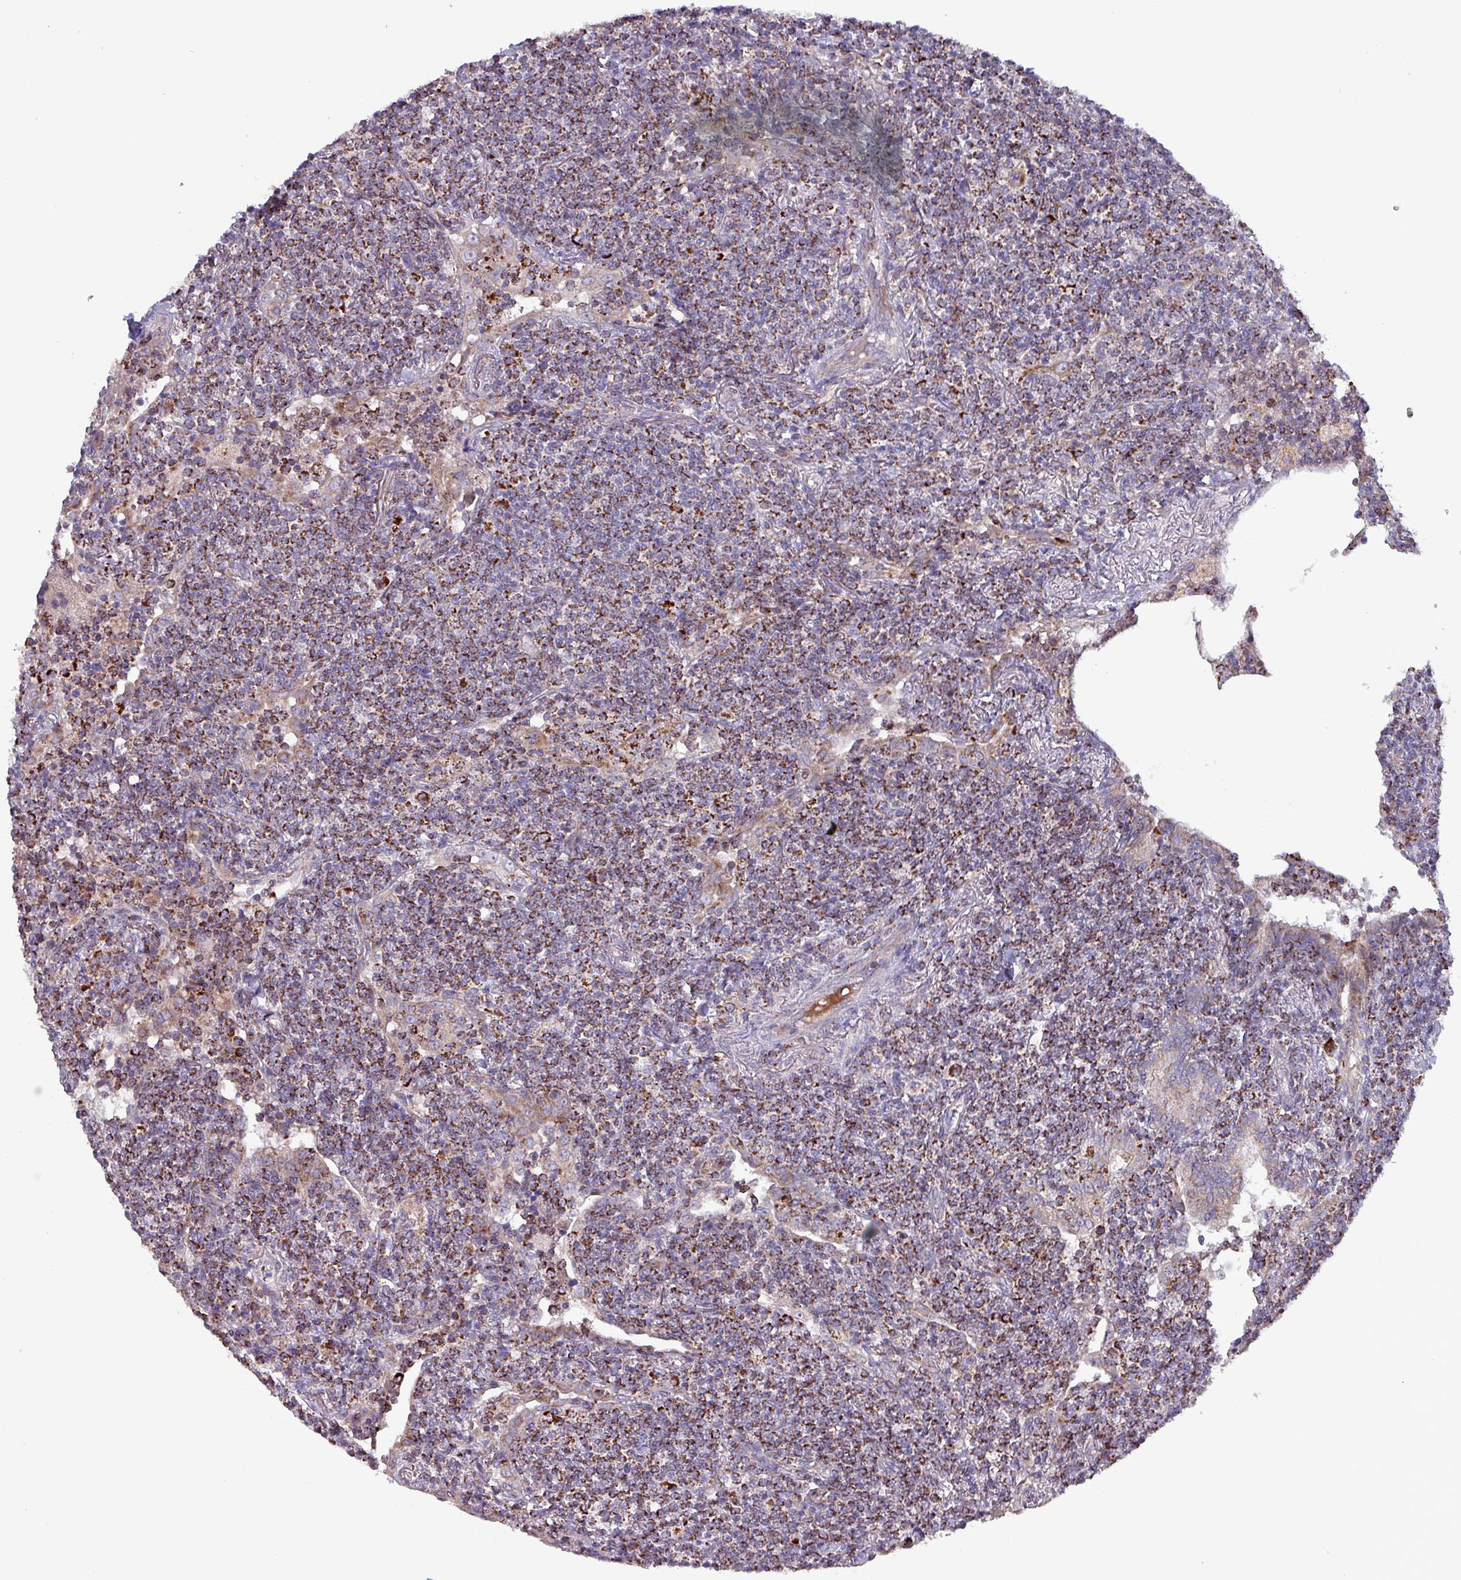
{"staining": {"intensity": "strong", "quantity": ">75%", "location": "cytoplasmic/membranous"}, "tissue": "lymphoma", "cell_type": "Tumor cells", "image_type": "cancer", "snomed": [{"axis": "morphology", "description": "Malignant lymphoma, non-Hodgkin's type, Low grade"}, {"axis": "topography", "description": "Lung"}], "caption": "Approximately >75% of tumor cells in malignant lymphoma, non-Hodgkin's type (low-grade) demonstrate strong cytoplasmic/membranous protein staining as visualized by brown immunohistochemical staining.", "gene": "ZNF322", "patient": {"sex": "female", "age": 71}}